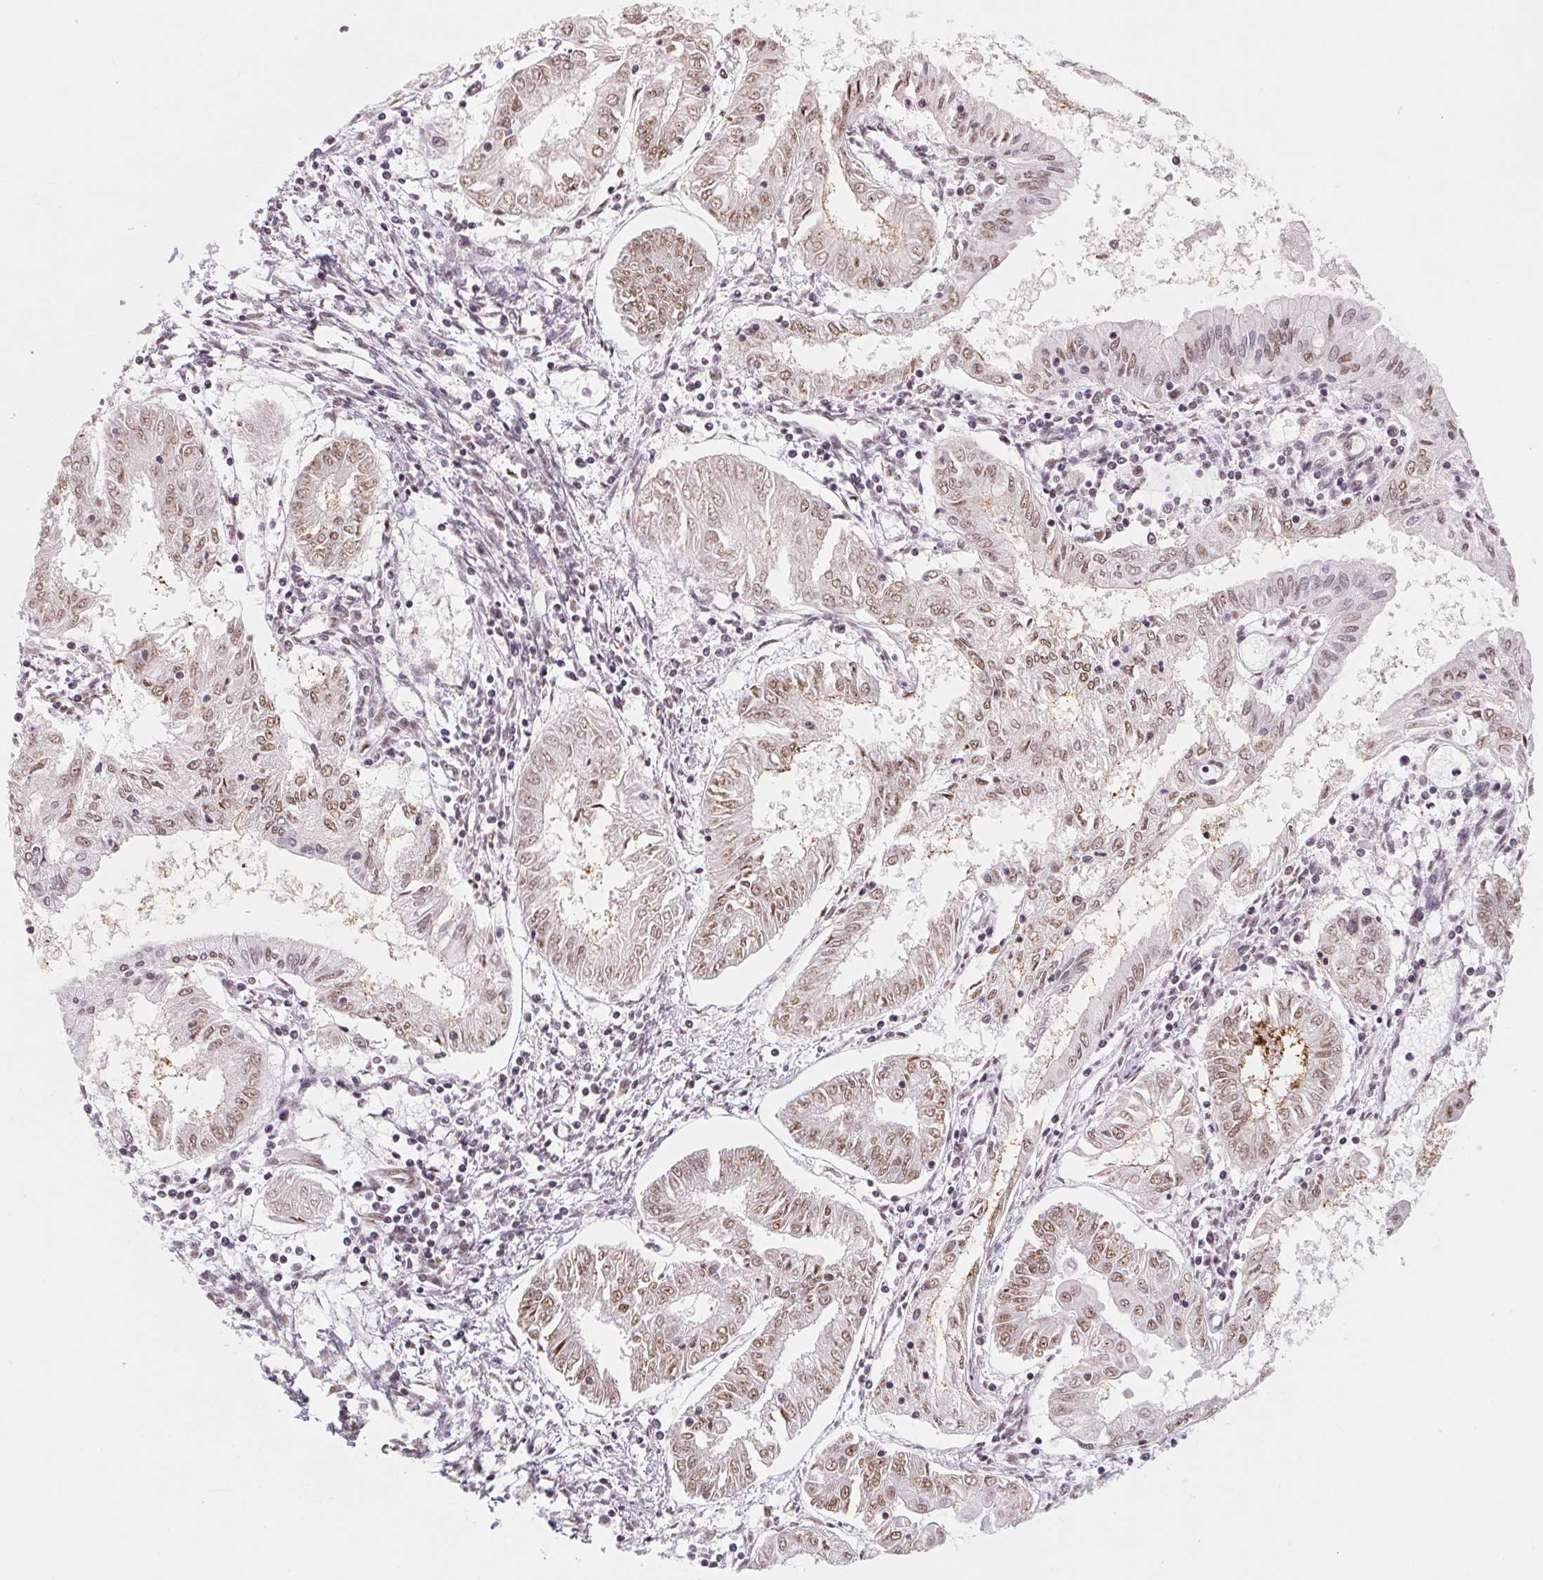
{"staining": {"intensity": "weak", "quantity": ">75%", "location": "nuclear"}, "tissue": "endometrial cancer", "cell_type": "Tumor cells", "image_type": "cancer", "snomed": [{"axis": "morphology", "description": "Adenocarcinoma, NOS"}, {"axis": "topography", "description": "Endometrium"}], "caption": "Adenocarcinoma (endometrial) stained with a brown dye displays weak nuclear positive positivity in about >75% of tumor cells.", "gene": "SRSF7", "patient": {"sex": "female", "age": 68}}